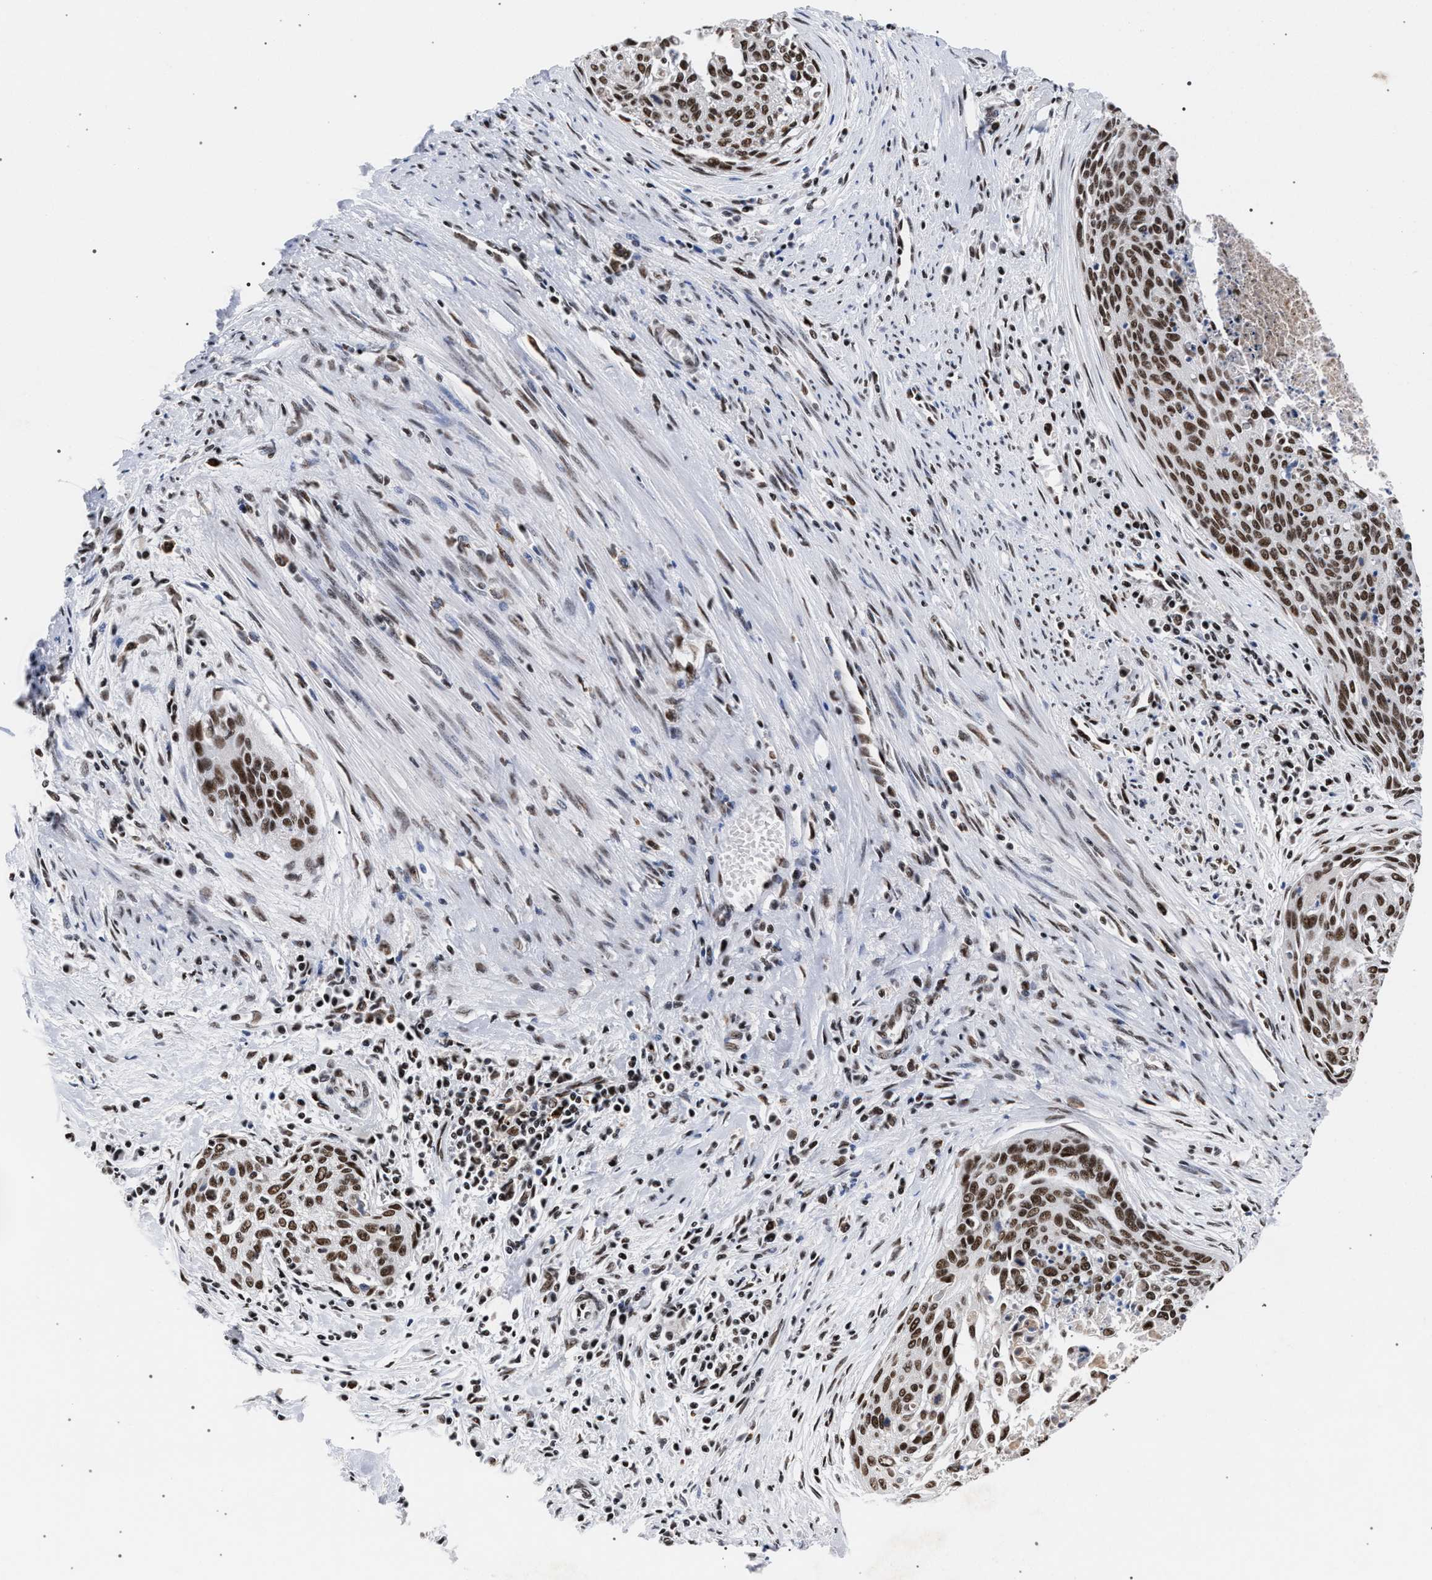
{"staining": {"intensity": "strong", "quantity": ">75%", "location": "nuclear"}, "tissue": "cervical cancer", "cell_type": "Tumor cells", "image_type": "cancer", "snomed": [{"axis": "morphology", "description": "Squamous cell carcinoma, NOS"}, {"axis": "topography", "description": "Cervix"}], "caption": "Cervical cancer was stained to show a protein in brown. There is high levels of strong nuclear staining in approximately >75% of tumor cells. The staining is performed using DAB brown chromogen to label protein expression. The nuclei are counter-stained blue using hematoxylin.", "gene": "SCAF4", "patient": {"sex": "female", "age": 55}}